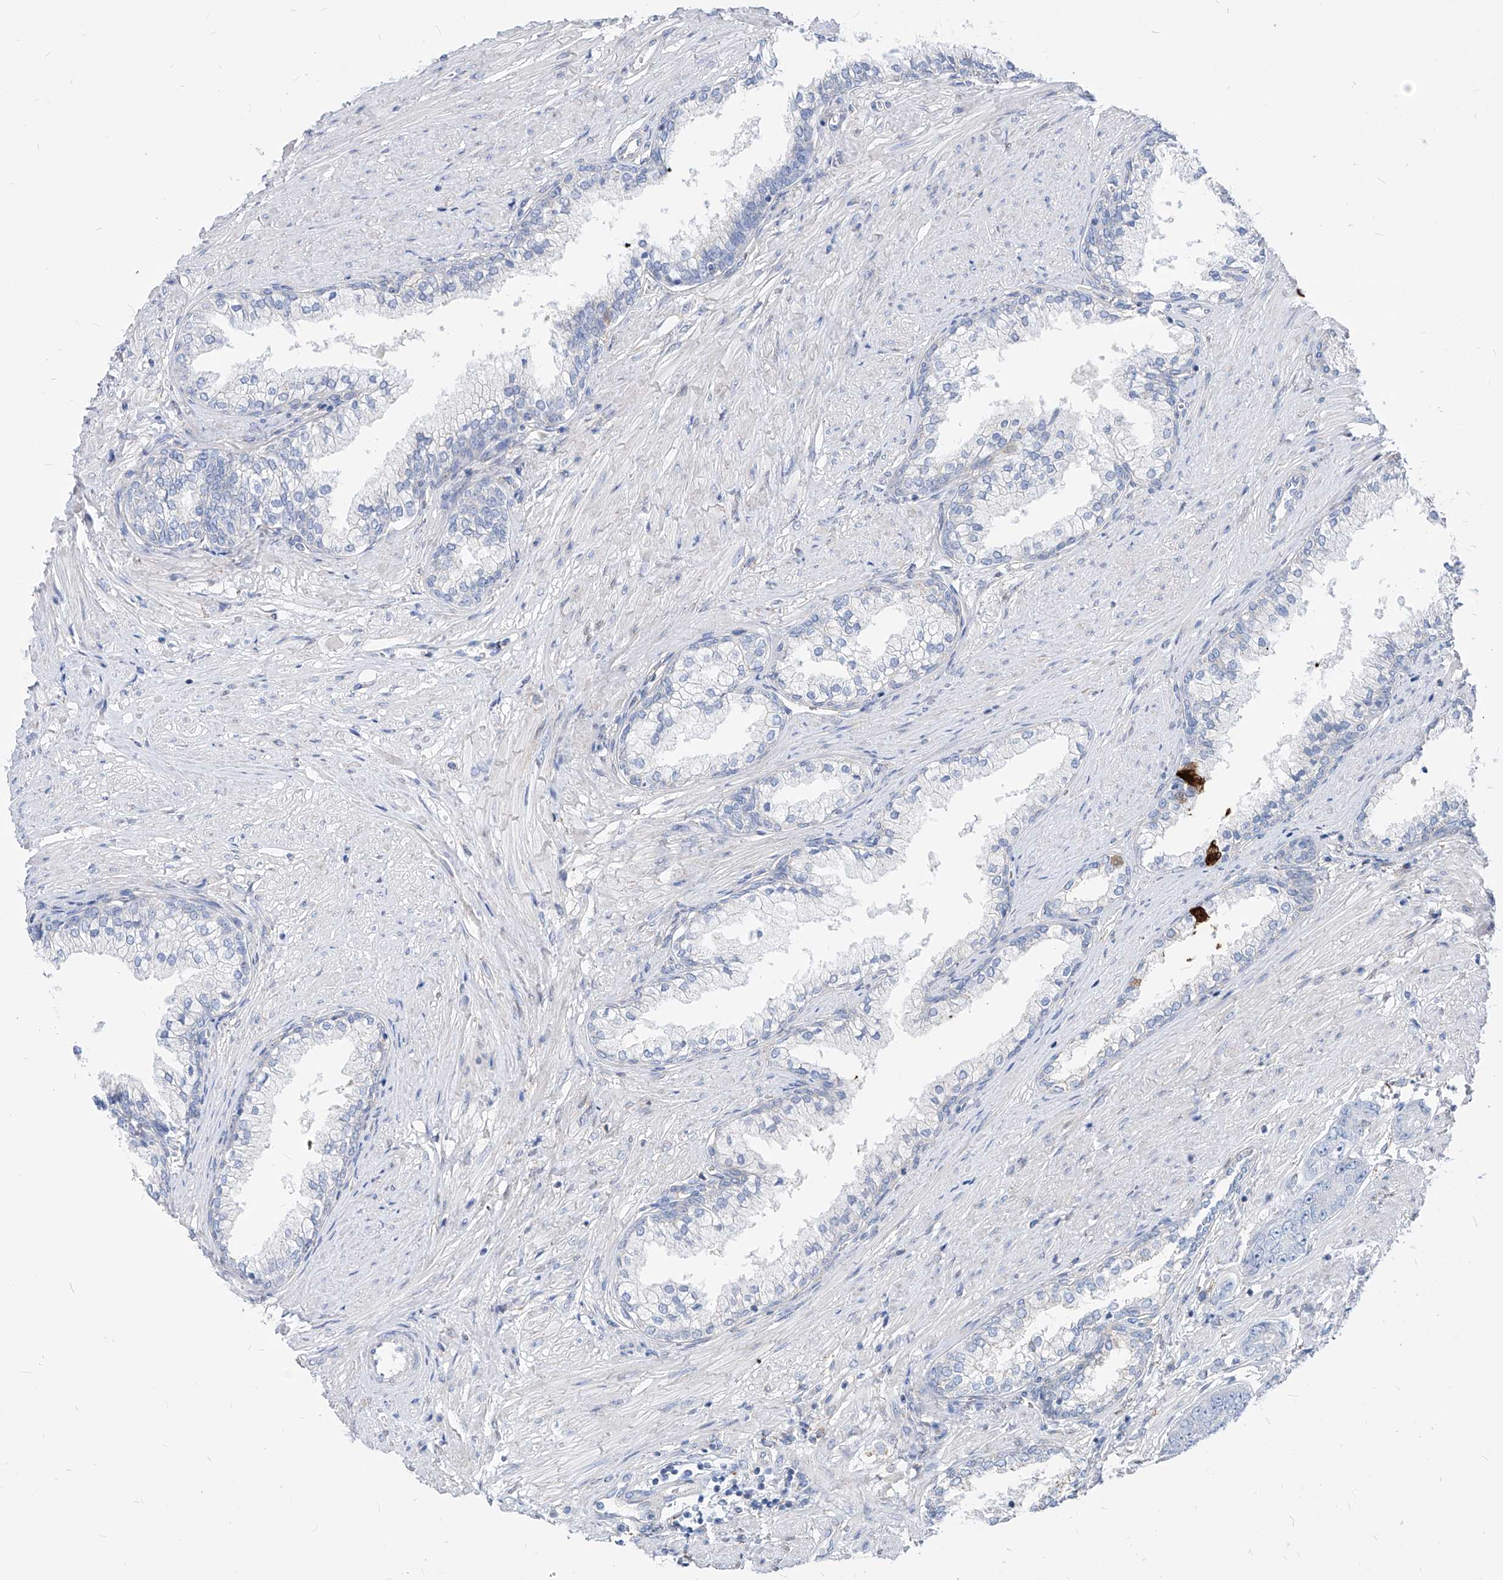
{"staining": {"intensity": "negative", "quantity": "none", "location": "none"}, "tissue": "prostate cancer", "cell_type": "Tumor cells", "image_type": "cancer", "snomed": [{"axis": "morphology", "description": "Adenocarcinoma, High grade"}, {"axis": "topography", "description": "Prostate"}], "caption": "Prostate cancer was stained to show a protein in brown. There is no significant positivity in tumor cells. (DAB immunohistochemistry (IHC) with hematoxylin counter stain).", "gene": "AGPS", "patient": {"sex": "male", "age": 61}}